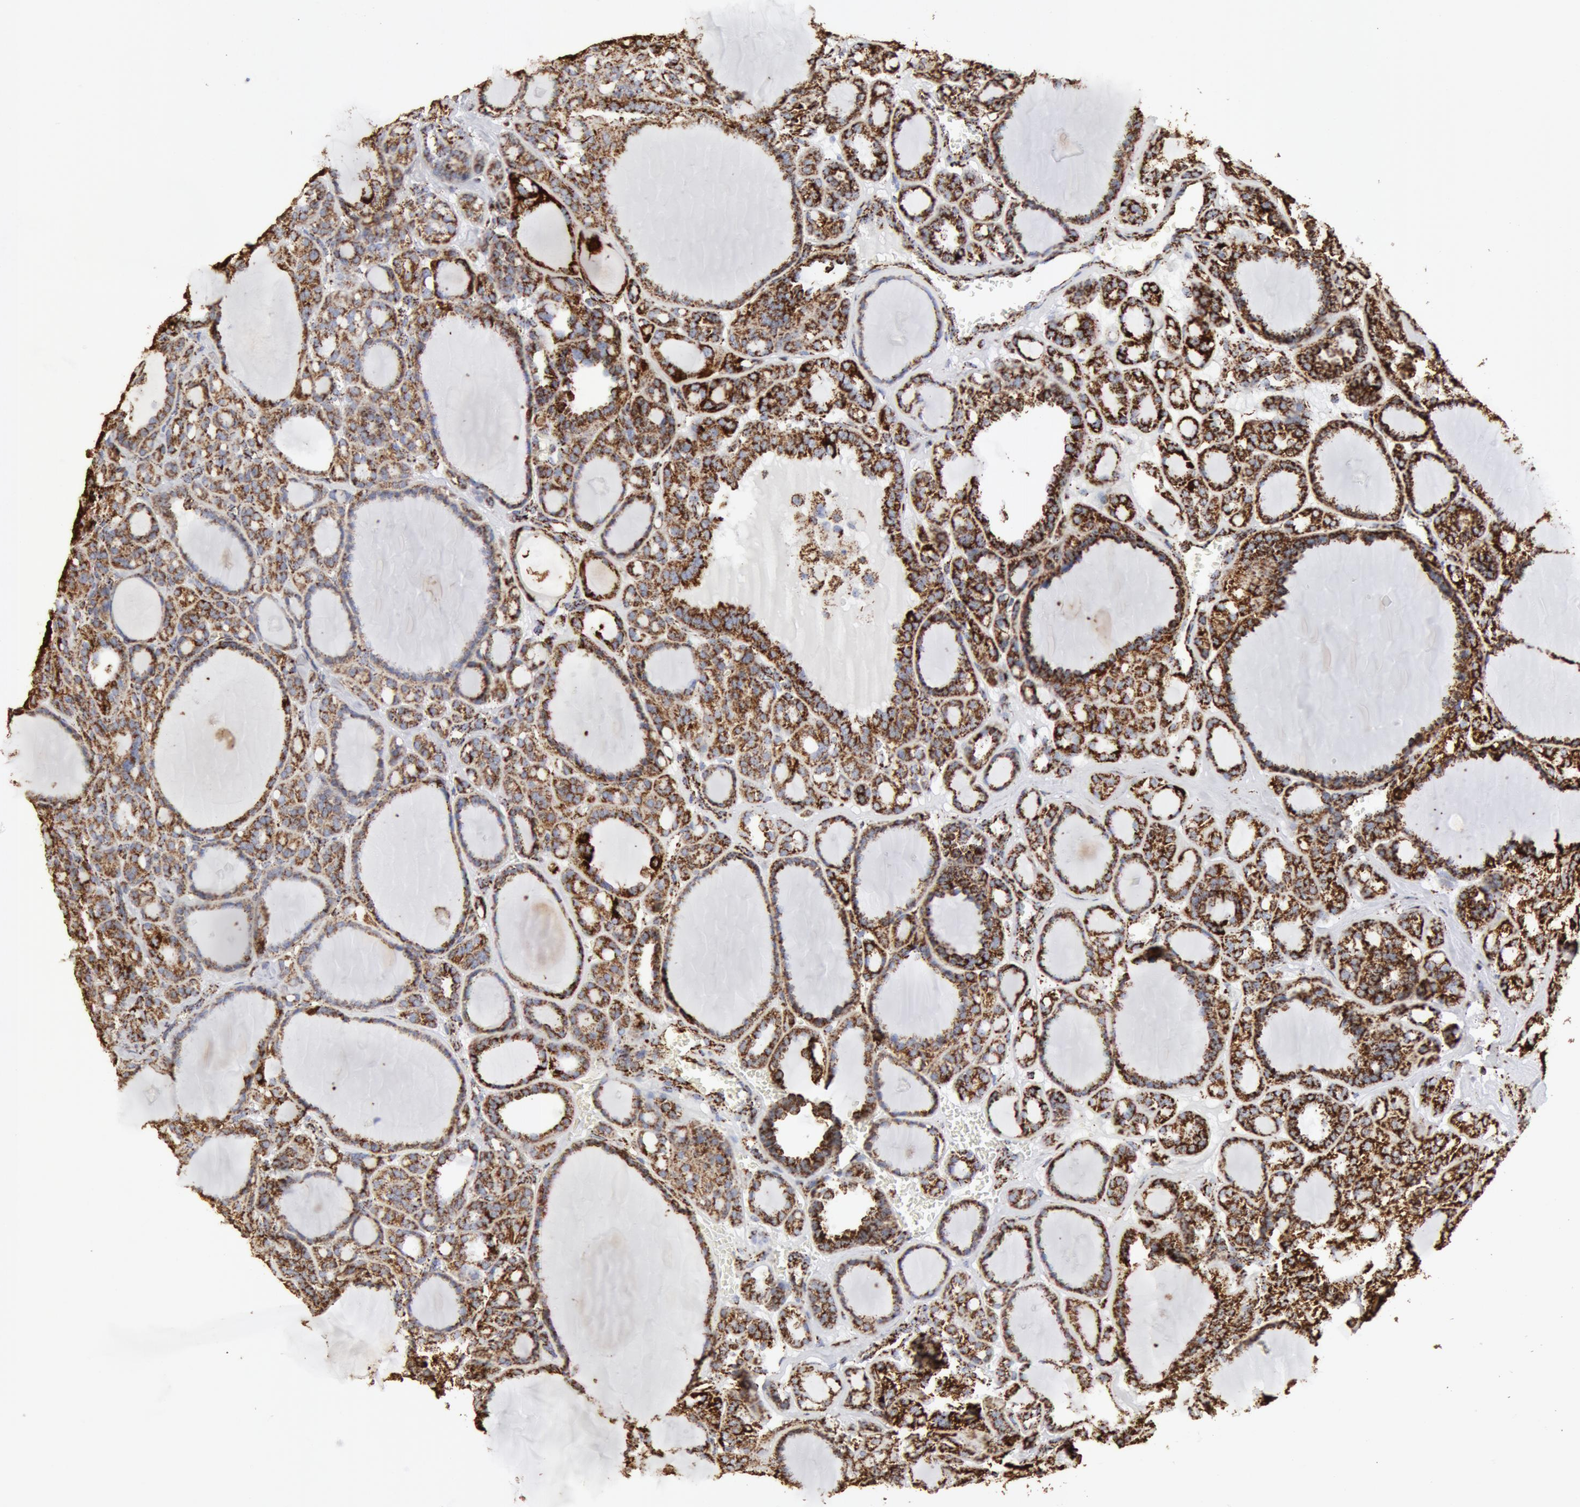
{"staining": {"intensity": "strong", "quantity": ">75%", "location": "cytoplasmic/membranous"}, "tissue": "thyroid cancer", "cell_type": "Tumor cells", "image_type": "cancer", "snomed": [{"axis": "morphology", "description": "Follicular adenoma carcinoma, NOS"}, {"axis": "topography", "description": "Thyroid gland"}], "caption": "Immunohistochemical staining of human thyroid cancer displays strong cytoplasmic/membranous protein positivity in about >75% of tumor cells. The staining was performed using DAB (3,3'-diaminobenzidine), with brown indicating positive protein expression. Nuclei are stained blue with hematoxylin.", "gene": "ATP5F1B", "patient": {"sex": "female", "age": 71}}